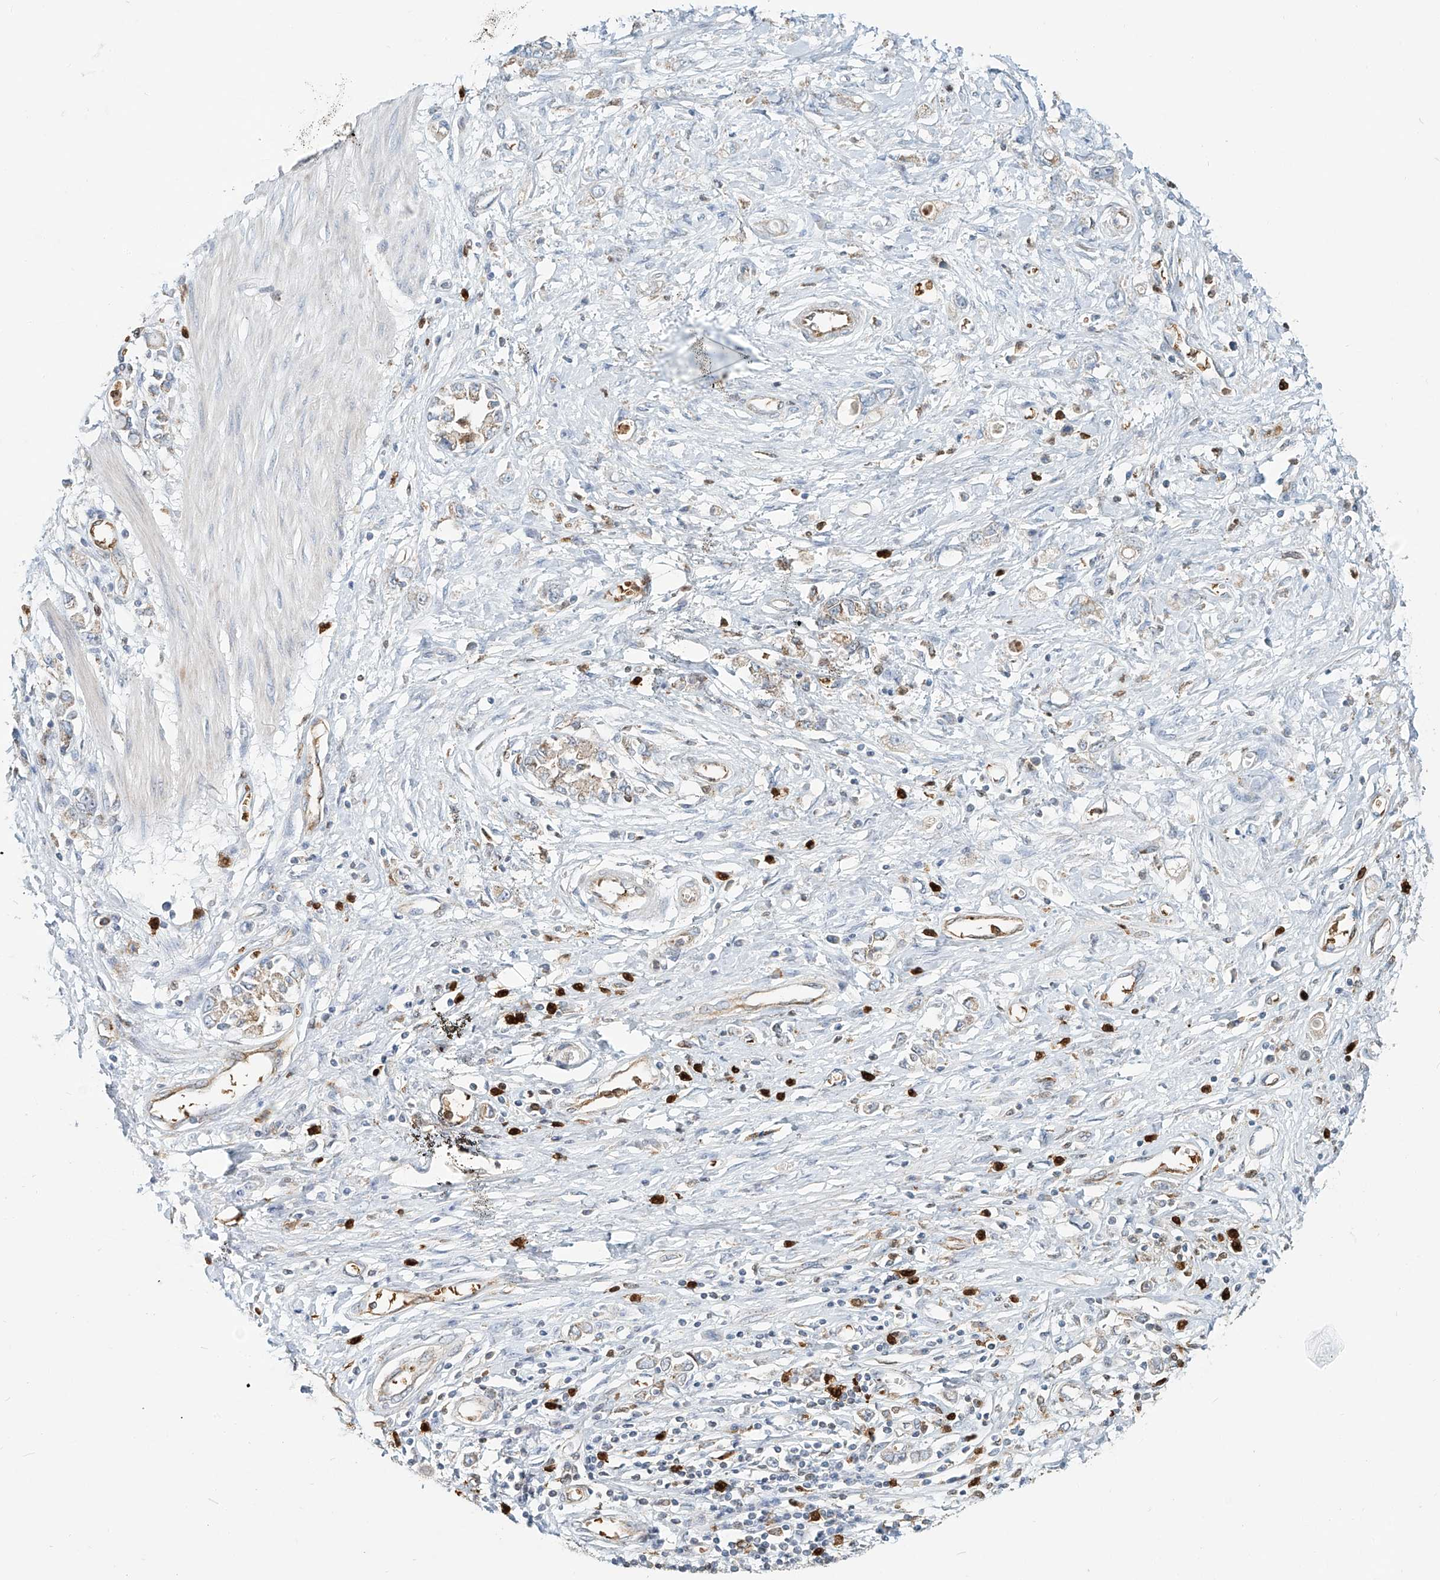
{"staining": {"intensity": "moderate", "quantity": "<25%", "location": "cytoplasmic/membranous"}, "tissue": "stomach cancer", "cell_type": "Tumor cells", "image_type": "cancer", "snomed": [{"axis": "morphology", "description": "Adenocarcinoma, NOS"}, {"axis": "topography", "description": "Stomach"}], "caption": "Protein analysis of stomach cancer (adenocarcinoma) tissue displays moderate cytoplasmic/membranous expression in about <25% of tumor cells.", "gene": "PTPRA", "patient": {"sex": "female", "age": 76}}